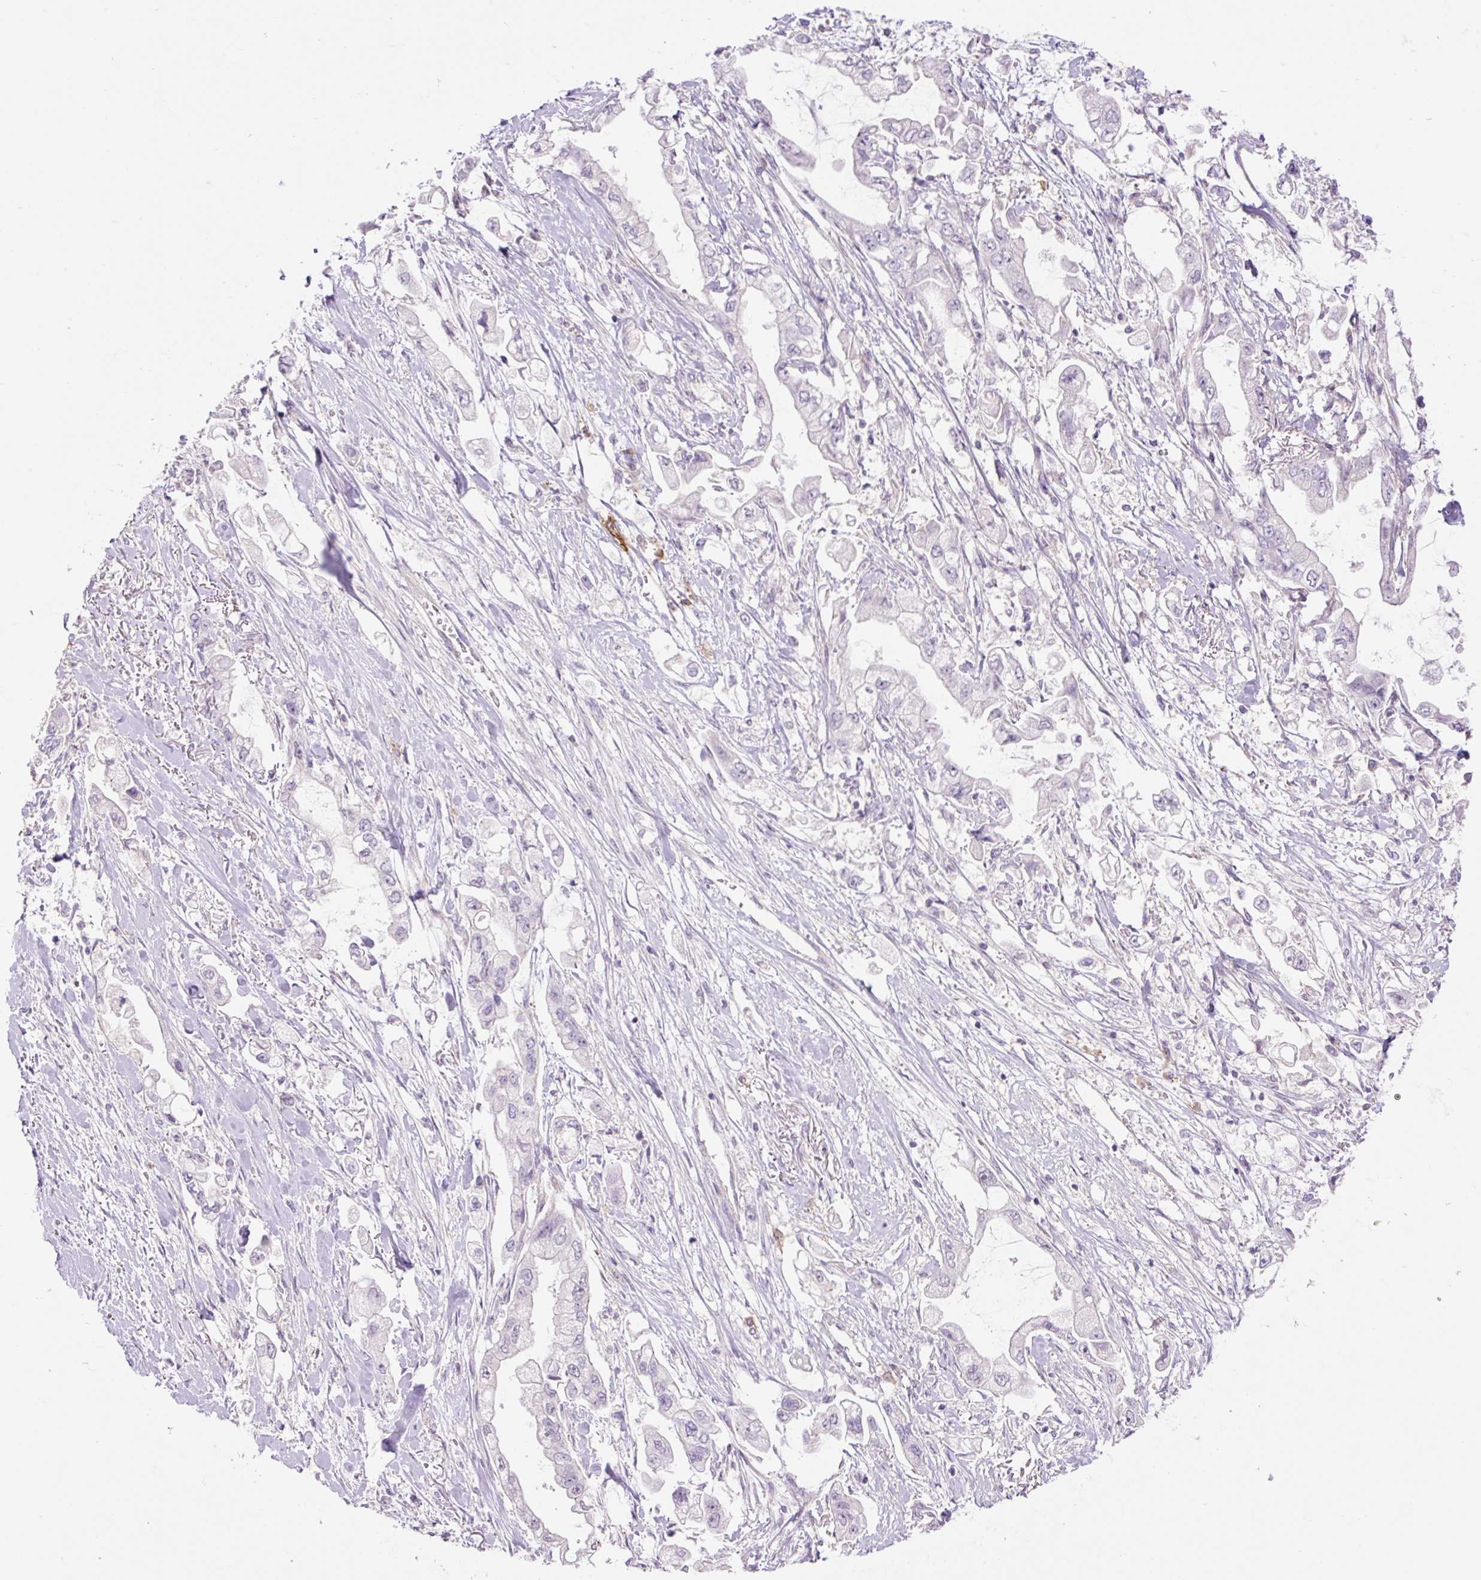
{"staining": {"intensity": "negative", "quantity": "none", "location": "none"}, "tissue": "stomach cancer", "cell_type": "Tumor cells", "image_type": "cancer", "snomed": [{"axis": "morphology", "description": "Adenocarcinoma, NOS"}, {"axis": "topography", "description": "Stomach"}], "caption": "An image of human adenocarcinoma (stomach) is negative for staining in tumor cells. (Stains: DAB (3,3'-diaminobenzidine) immunohistochemistry (IHC) with hematoxylin counter stain, Microscopy: brightfield microscopy at high magnification).", "gene": "GRID2", "patient": {"sex": "male", "age": 62}}